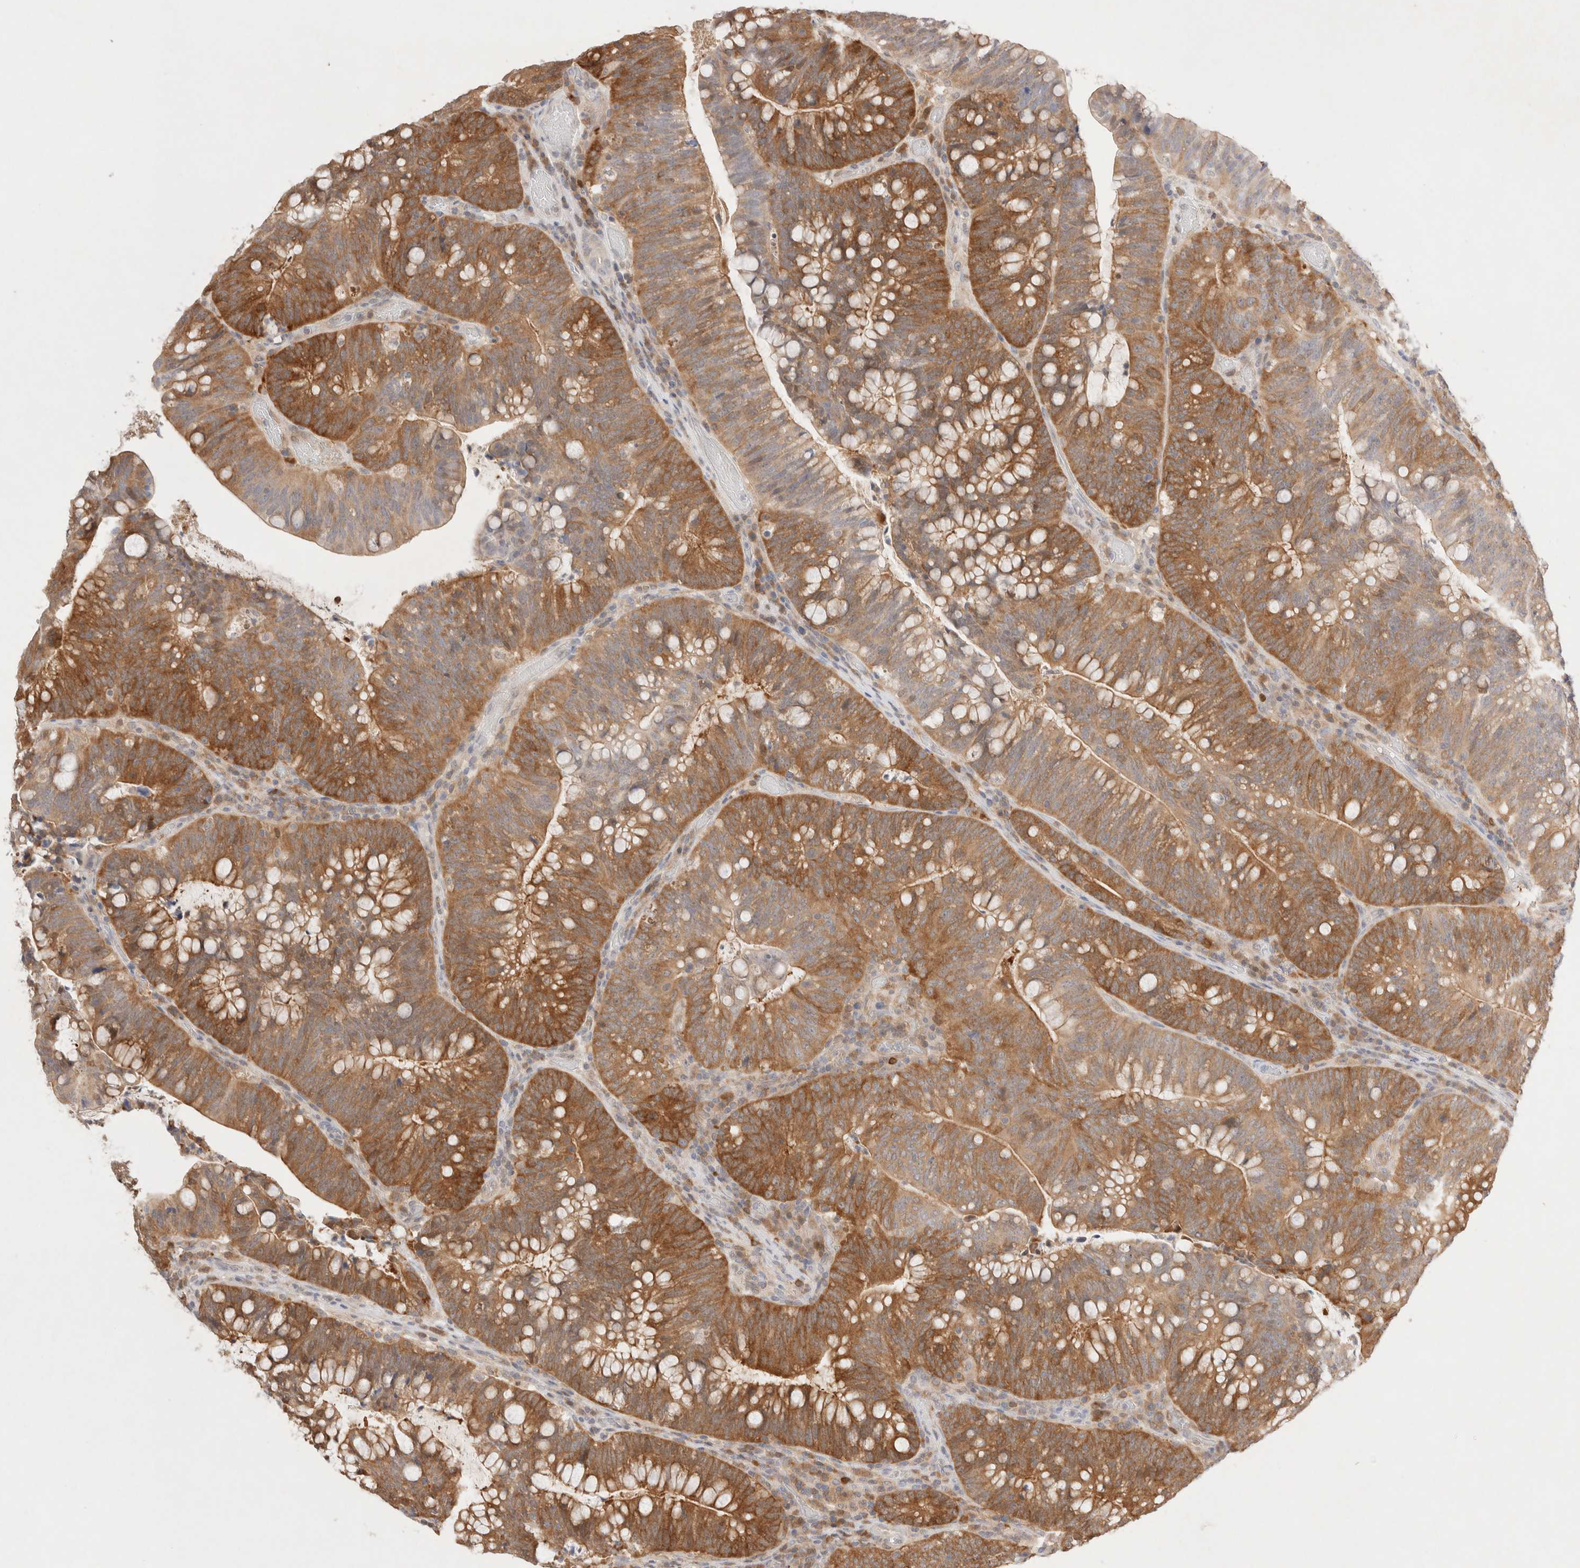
{"staining": {"intensity": "moderate", "quantity": ">75%", "location": "cytoplasmic/membranous"}, "tissue": "colorectal cancer", "cell_type": "Tumor cells", "image_type": "cancer", "snomed": [{"axis": "morphology", "description": "Adenocarcinoma, NOS"}, {"axis": "topography", "description": "Colon"}], "caption": "This photomicrograph displays IHC staining of colorectal adenocarcinoma, with medium moderate cytoplasmic/membranous positivity in approximately >75% of tumor cells.", "gene": "STARD10", "patient": {"sex": "female", "age": 66}}